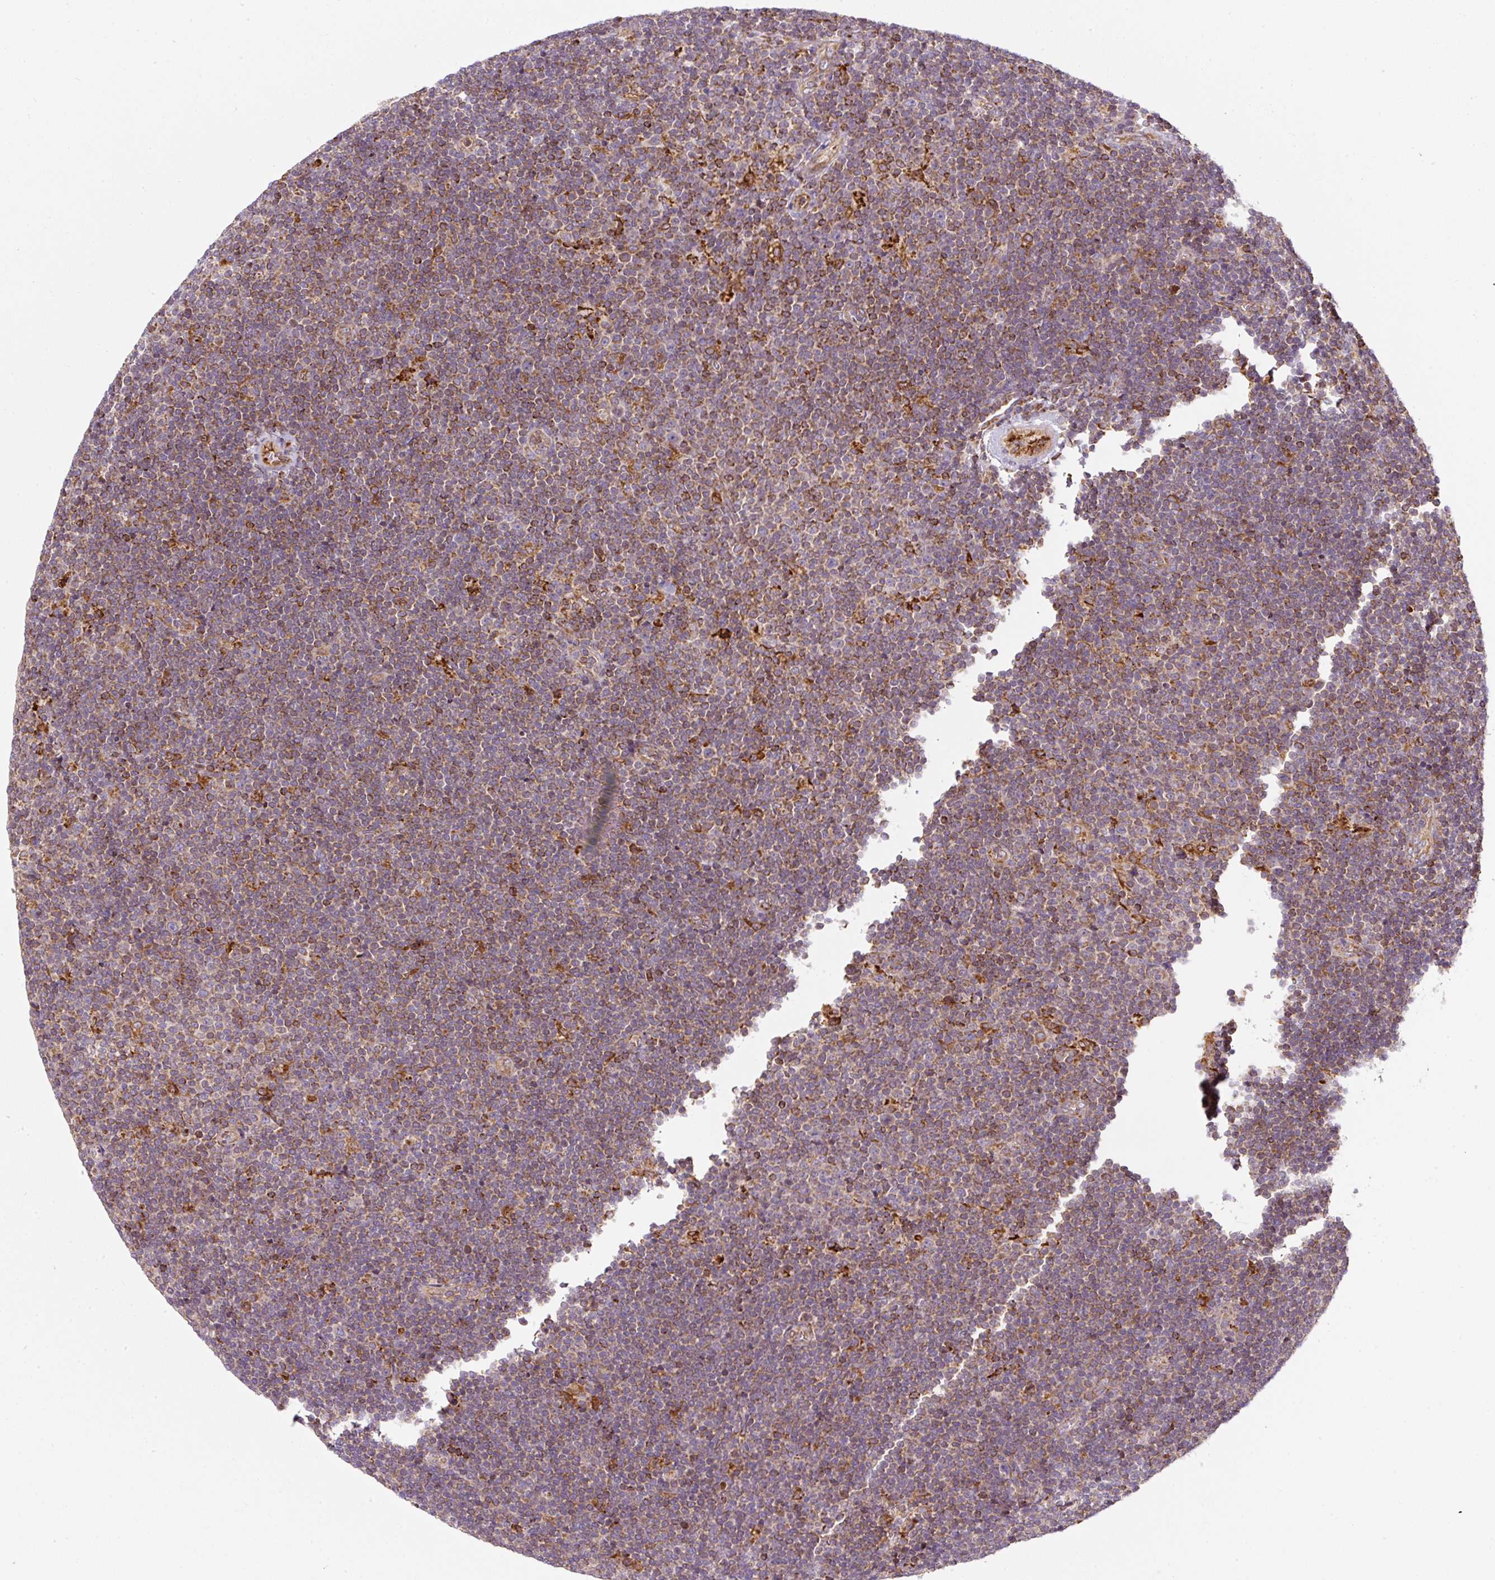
{"staining": {"intensity": "moderate", "quantity": ">75%", "location": "cytoplasmic/membranous"}, "tissue": "lymphoma", "cell_type": "Tumor cells", "image_type": "cancer", "snomed": [{"axis": "morphology", "description": "Malignant lymphoma, non-Hodgkin's type, Low grade"}, {"axis": "topography", "description": "Lymph node"}], "caption": "Approximately >75% of tumor cells in human lymphoma reveal moderate cytoplasmic/membranous protein expression as visualized by brown immunohistochemical staining.", "gene": "ERAP2", "patient": {"sex": "male", "age": 48}}